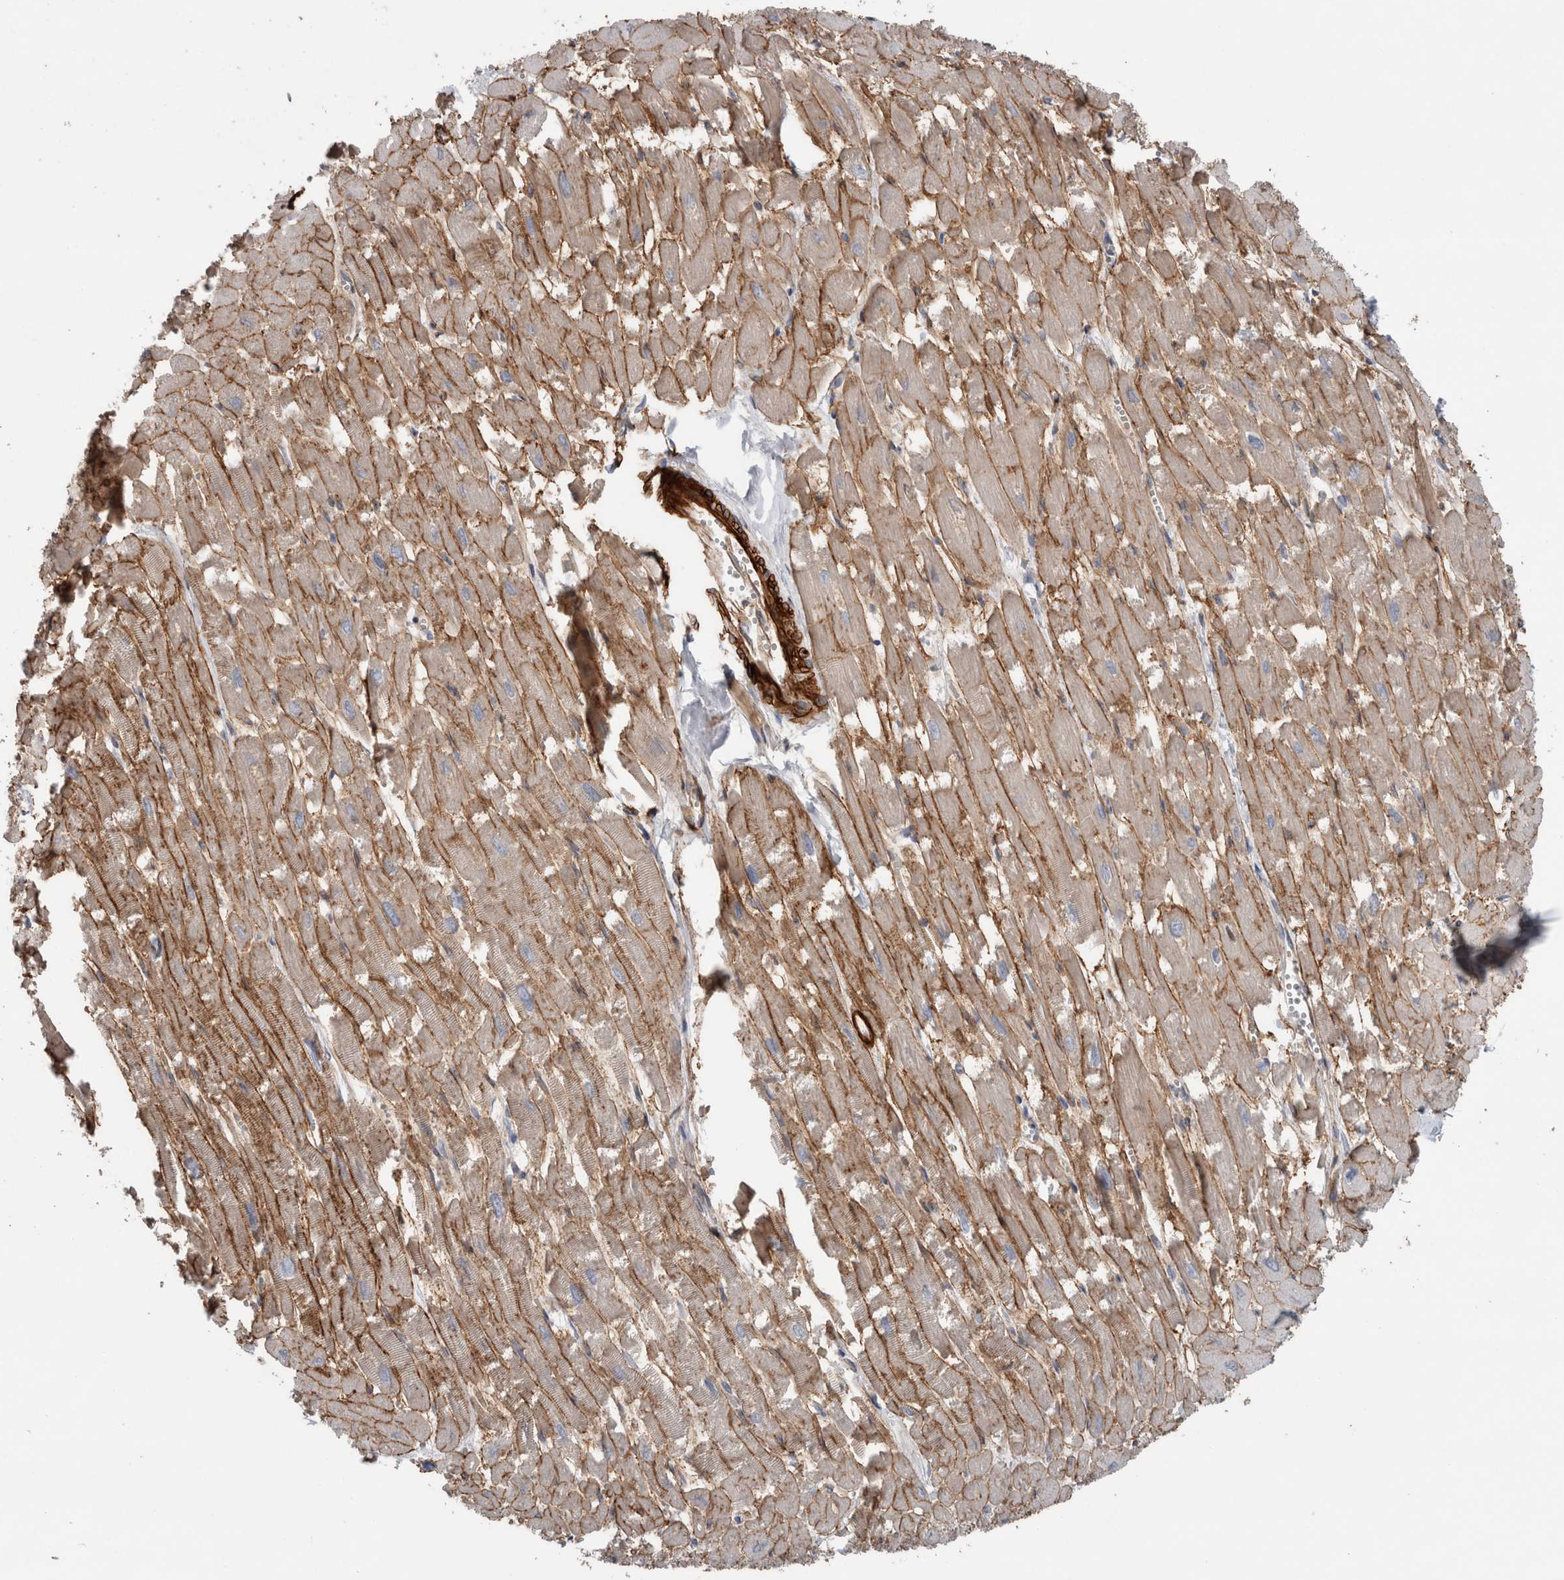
{"staining": {"intensity": "moderate", "quantity": "25%-75%", "location": "cytoplasmic/membranous"}, "tissue": "heart muscle", "cell_type": "Cardiomyocytes", "image_type": "normal", "snomed": [{"axis": "morphology", "description": "Normal tissue, NOS"}, {"axis": "topography", "description": "Heart"}], "caption": "Moderate cytoplasmic/membranous protein positivity is appreciated in about 25%-75% of cardiomyocytes in heart muscle. (DAB (3,3'-diaminobenzidine) IHC, brown staining for protein, blue staining for nuclei).", "gene": "BCAM", "patient": {"sex": "male", "age": 54}}